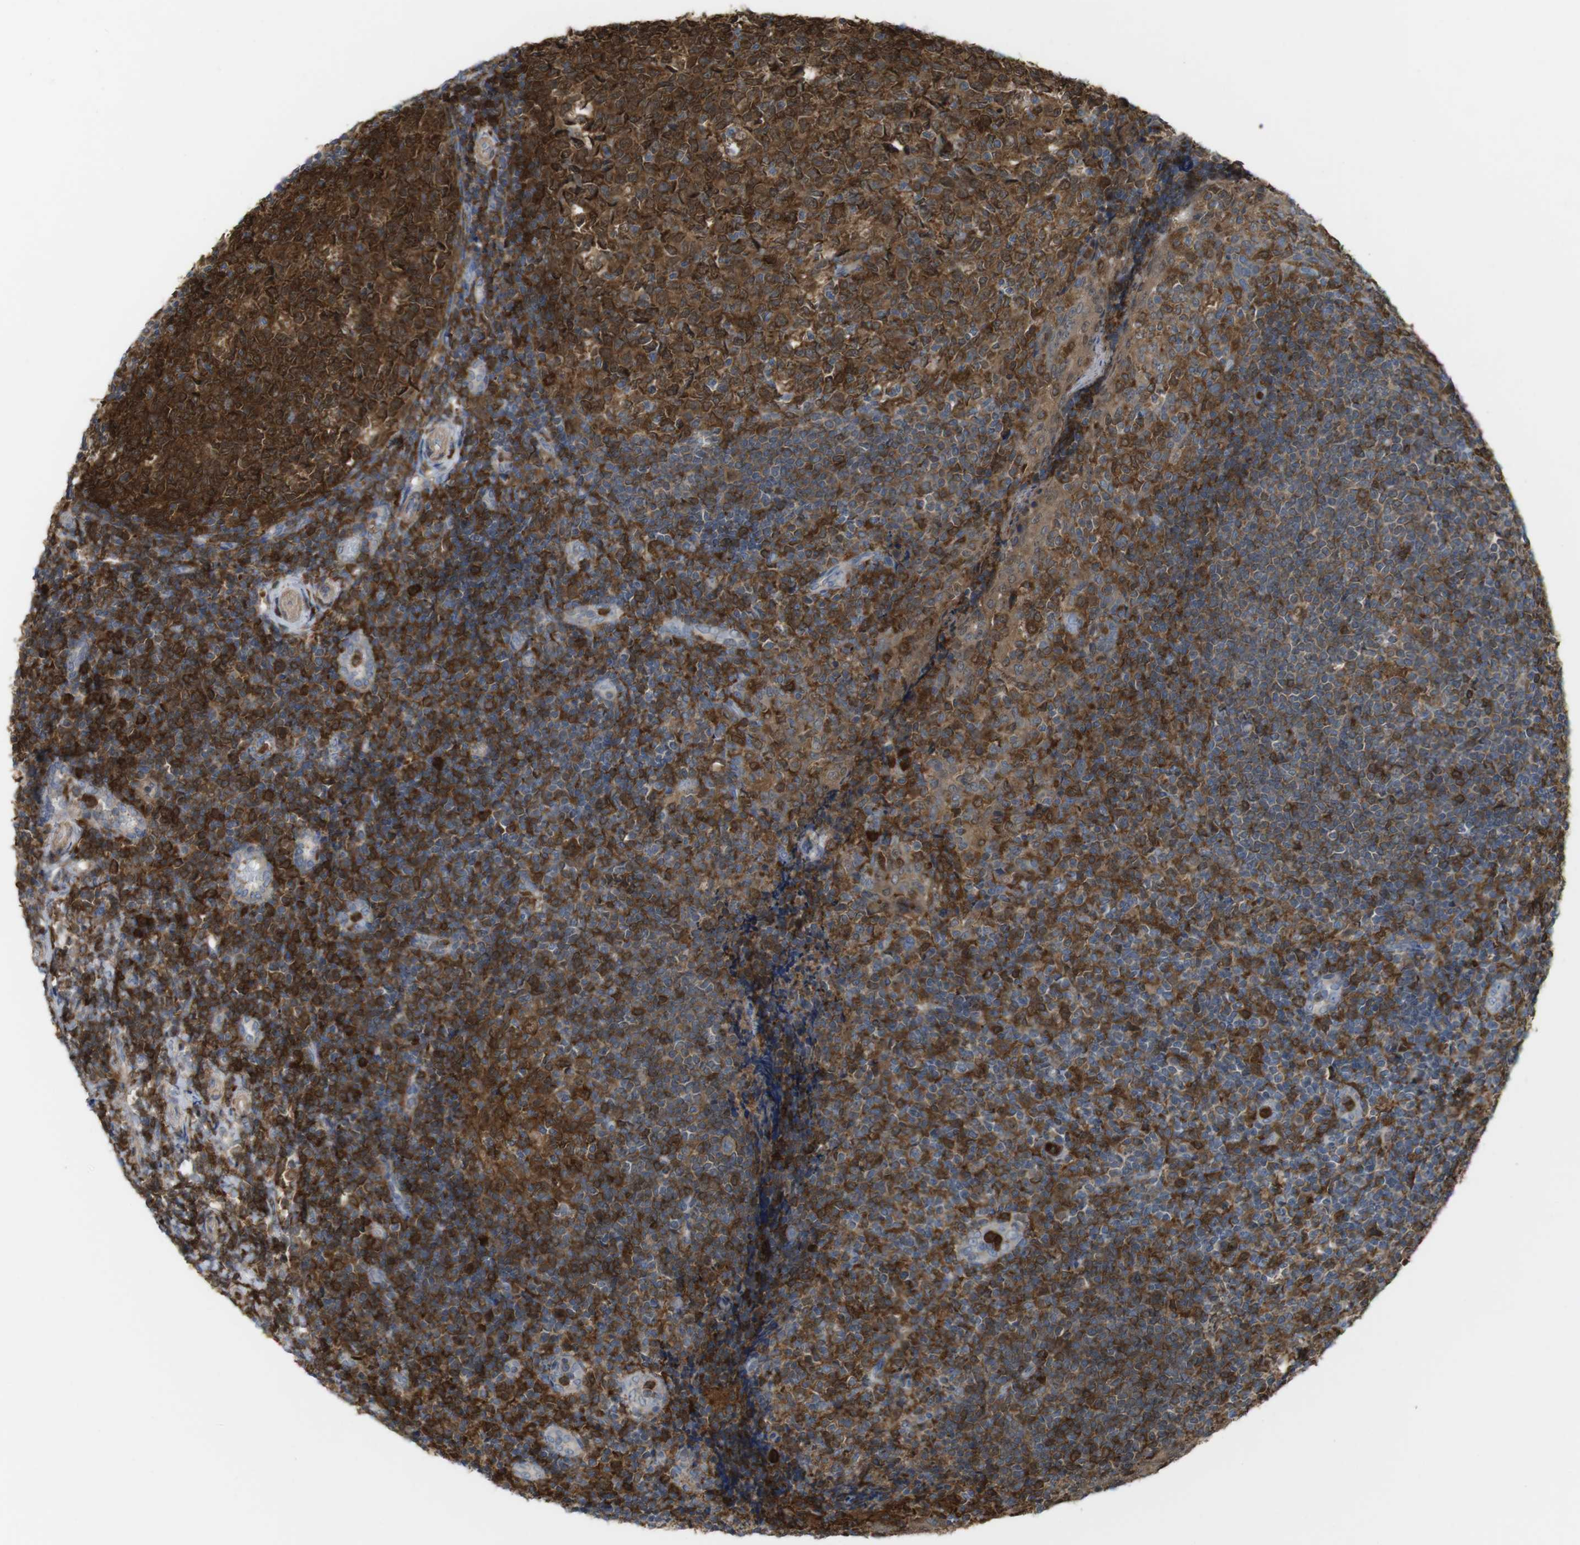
{"staining": {"intensity": "strong", "quantity": ">75%", "location": "cytoplasmic/membranous"}, "tissue": "tonsil", "cell_type": "Germinal center cells", "image_type": "normal", "snomed": [{"axis": "morphology", "description": "Normal tissue, NOS"}, {"axis": "topography", "description": "Tonsil"}], "caption": "Germinal center cells demonstrate strong cytoplasmic/membranous positivity in approximately >75% of cells in benign tonsil.", "gene": "PRKCD", "patient": {"sex": "female", "age": 19}}